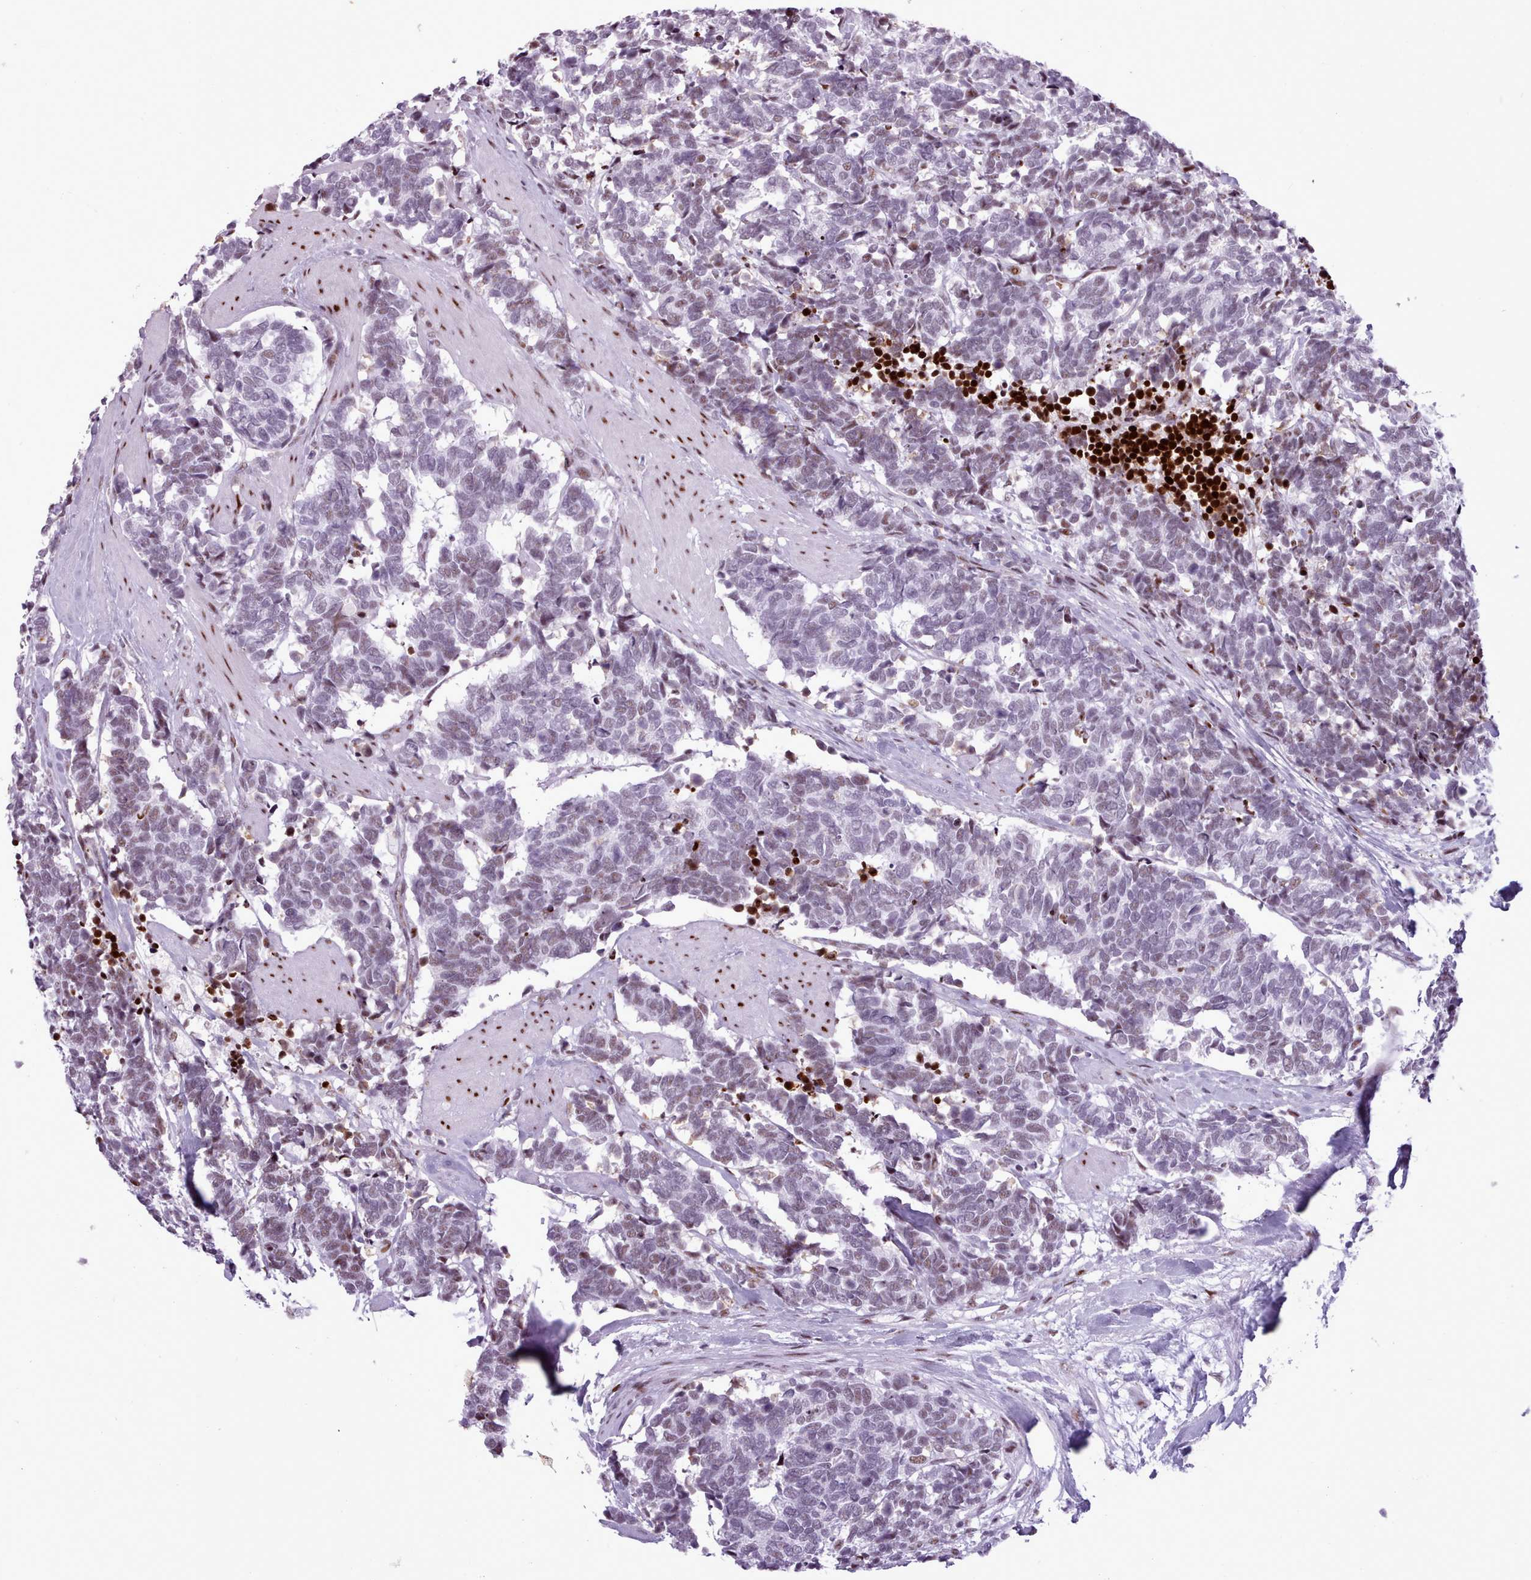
{"staining": {"intensity": "weak", "quantity": "25%-75%", "location": "nuclear"}, "tissue": "carcinoid", "cell_type": "Tumor cells", "image_type": "cancer", "snomed": [{"axis": "morphology", "description": "Carcinoma, NOS"}, {"axis": "morphology", "description": "Carcinoid, malignant, NOS"}, {"axis": "topography", "description": "Prostate"}], "caption": "This micrograph exhibits carcinoid stained with IHC to label a protein in brown. The nuclear of tumor cells show weak positivity for the protein. Nuclei are counter-stained blue.", "gene": "SRSF4", "patient": {"sex": "male", "age": 57}}